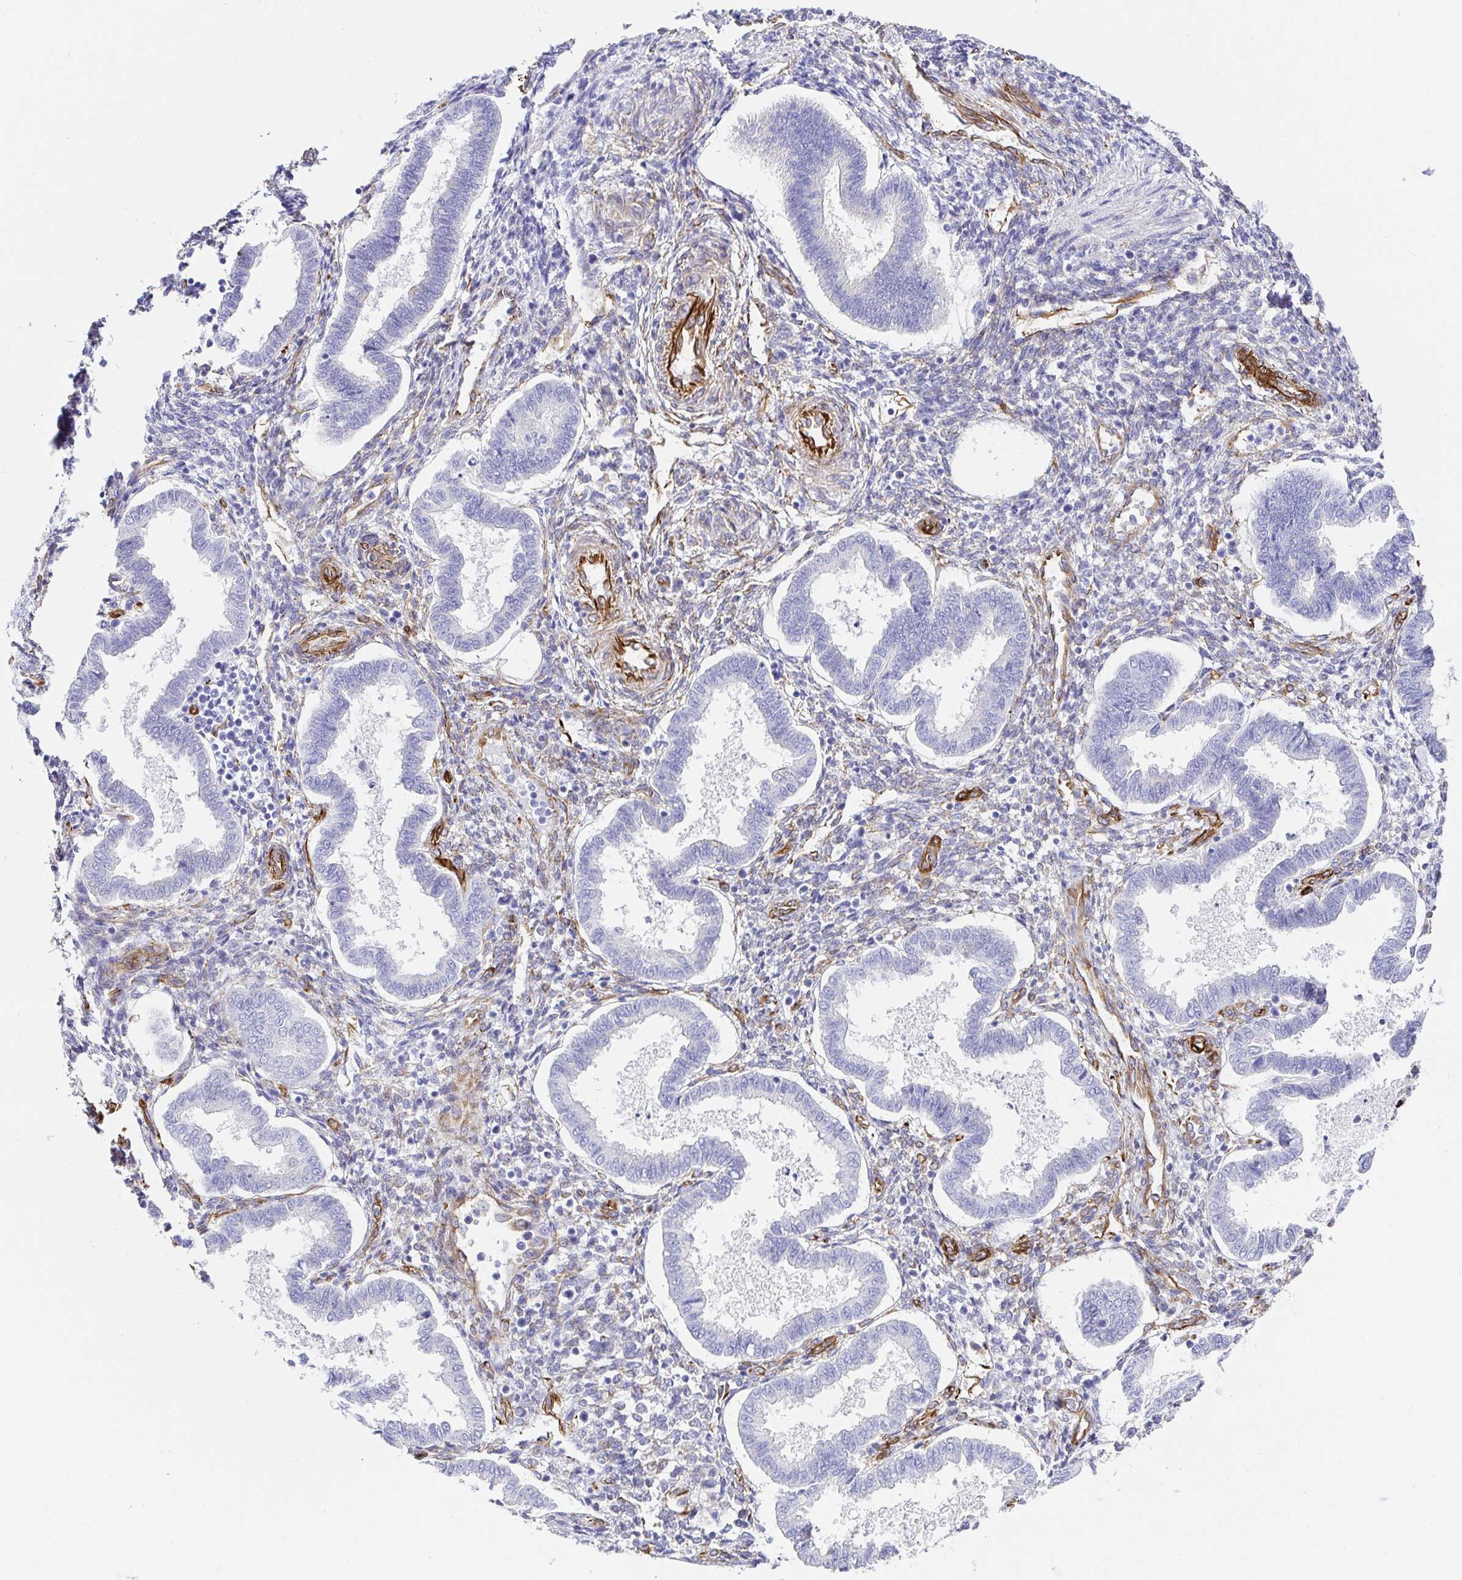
{"staining": {"intensity": "negative", "quantity": "none", "location": "none"}, "tissue": "endometrium", "cell_type": "Cells in endometrial stroma", "image_type": "normal", "snomed": [{"axis": "morphology", "description": "Normal tissue, NOS"}, {"axis": "topography", "description": "Endometrium"}], "caption": "The photomicrograph exhibits no staining of cells in endometrial stroma in benign endometrium. (Stains: DAB immunohistochemistry (IHC) with hematoxylin counter stain, Microscopy: brightfield microscopy at high magnification).", "gene": "DOCK1", "patient": {"sex": "female", "age": 24}}